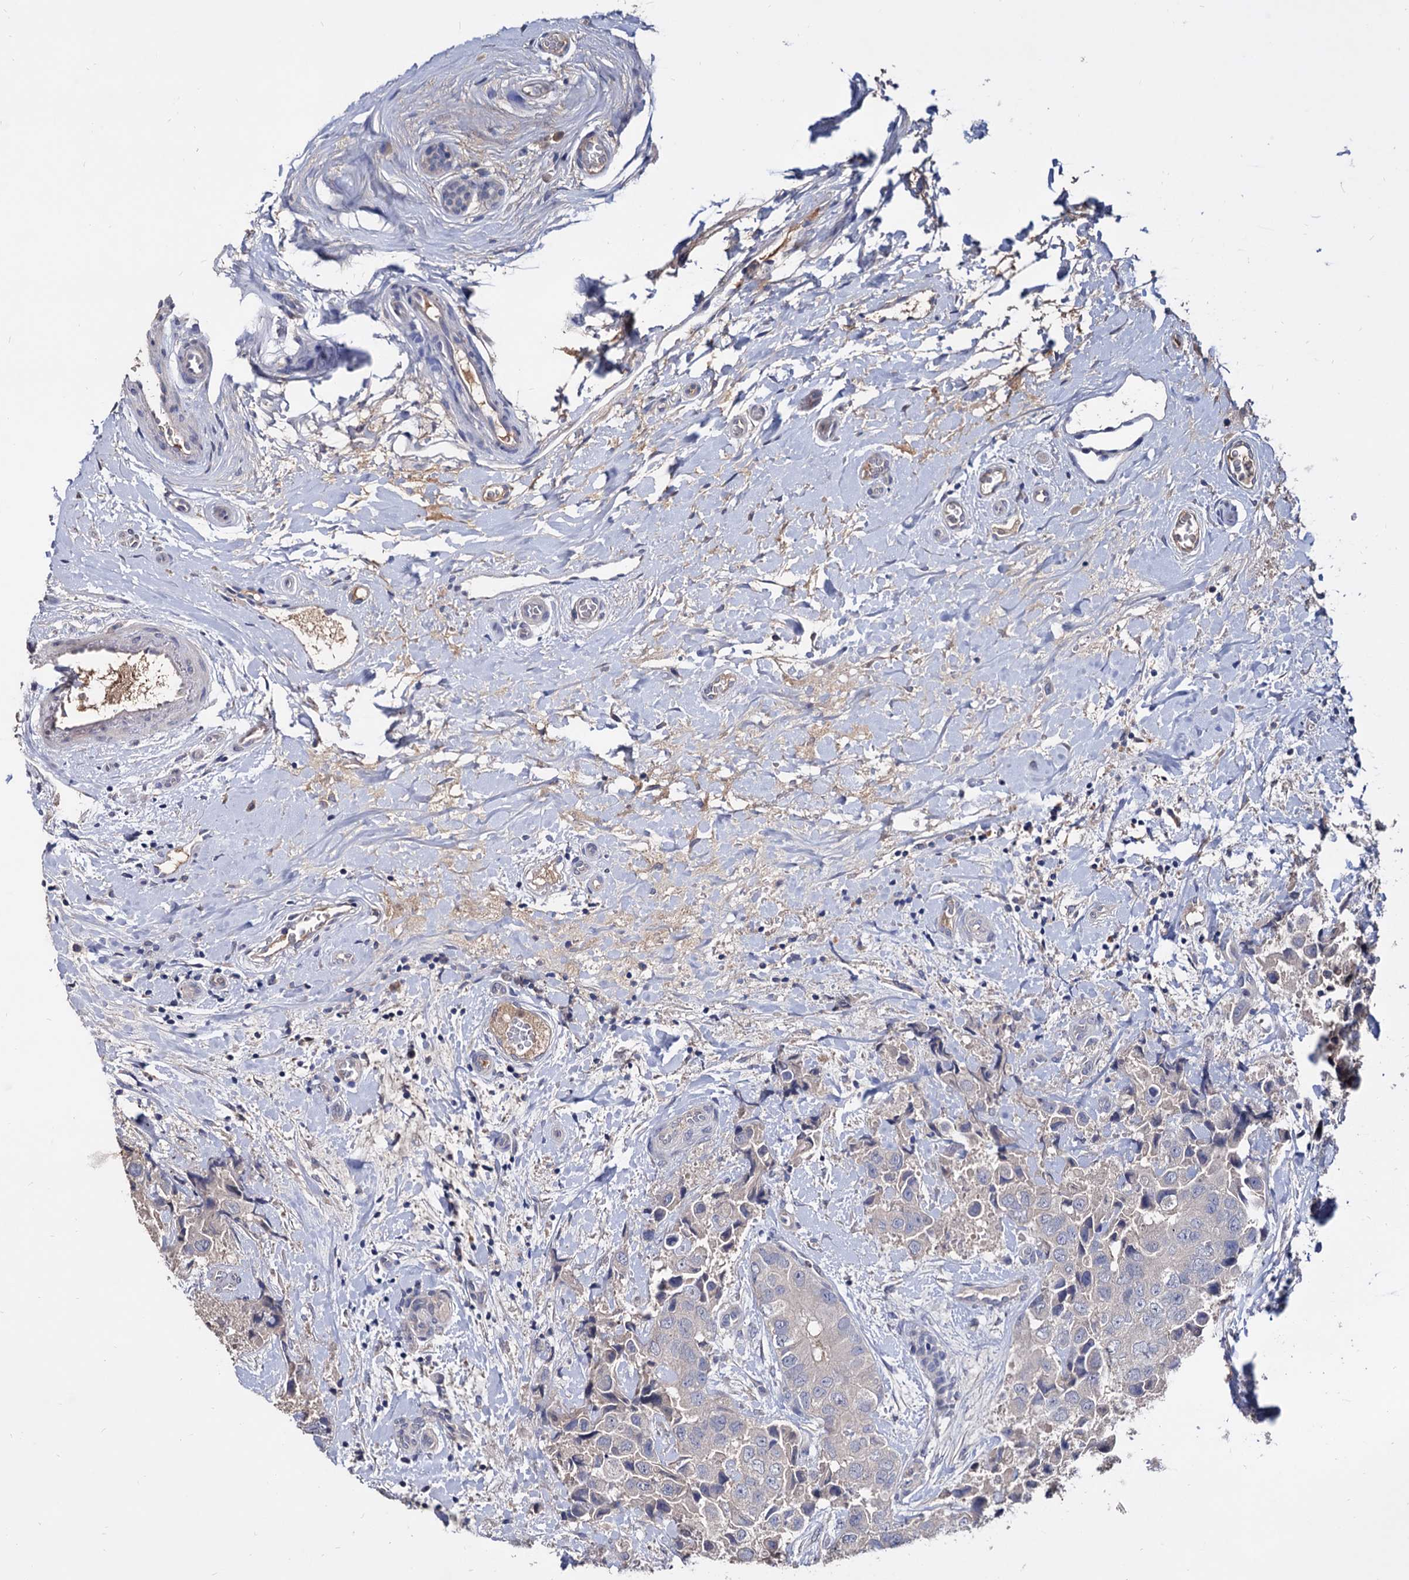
{"staining": {"intensity": "negative", "quantity": "none", "location": "none"}, "tissue": "breast cancer", "cell_type": "Tumor cells", "image_type": "cancer", "snomed": [{"axis": "morphology", "description": "Duct carcinoma"}, {"axis": "topography", "description": "Breast"}], "caption": "Protein analysis of breast cancer shows no significant staining in tumor cells.", "gene": "NPAS4", "patient": {"sex": "female", "age": 62}}